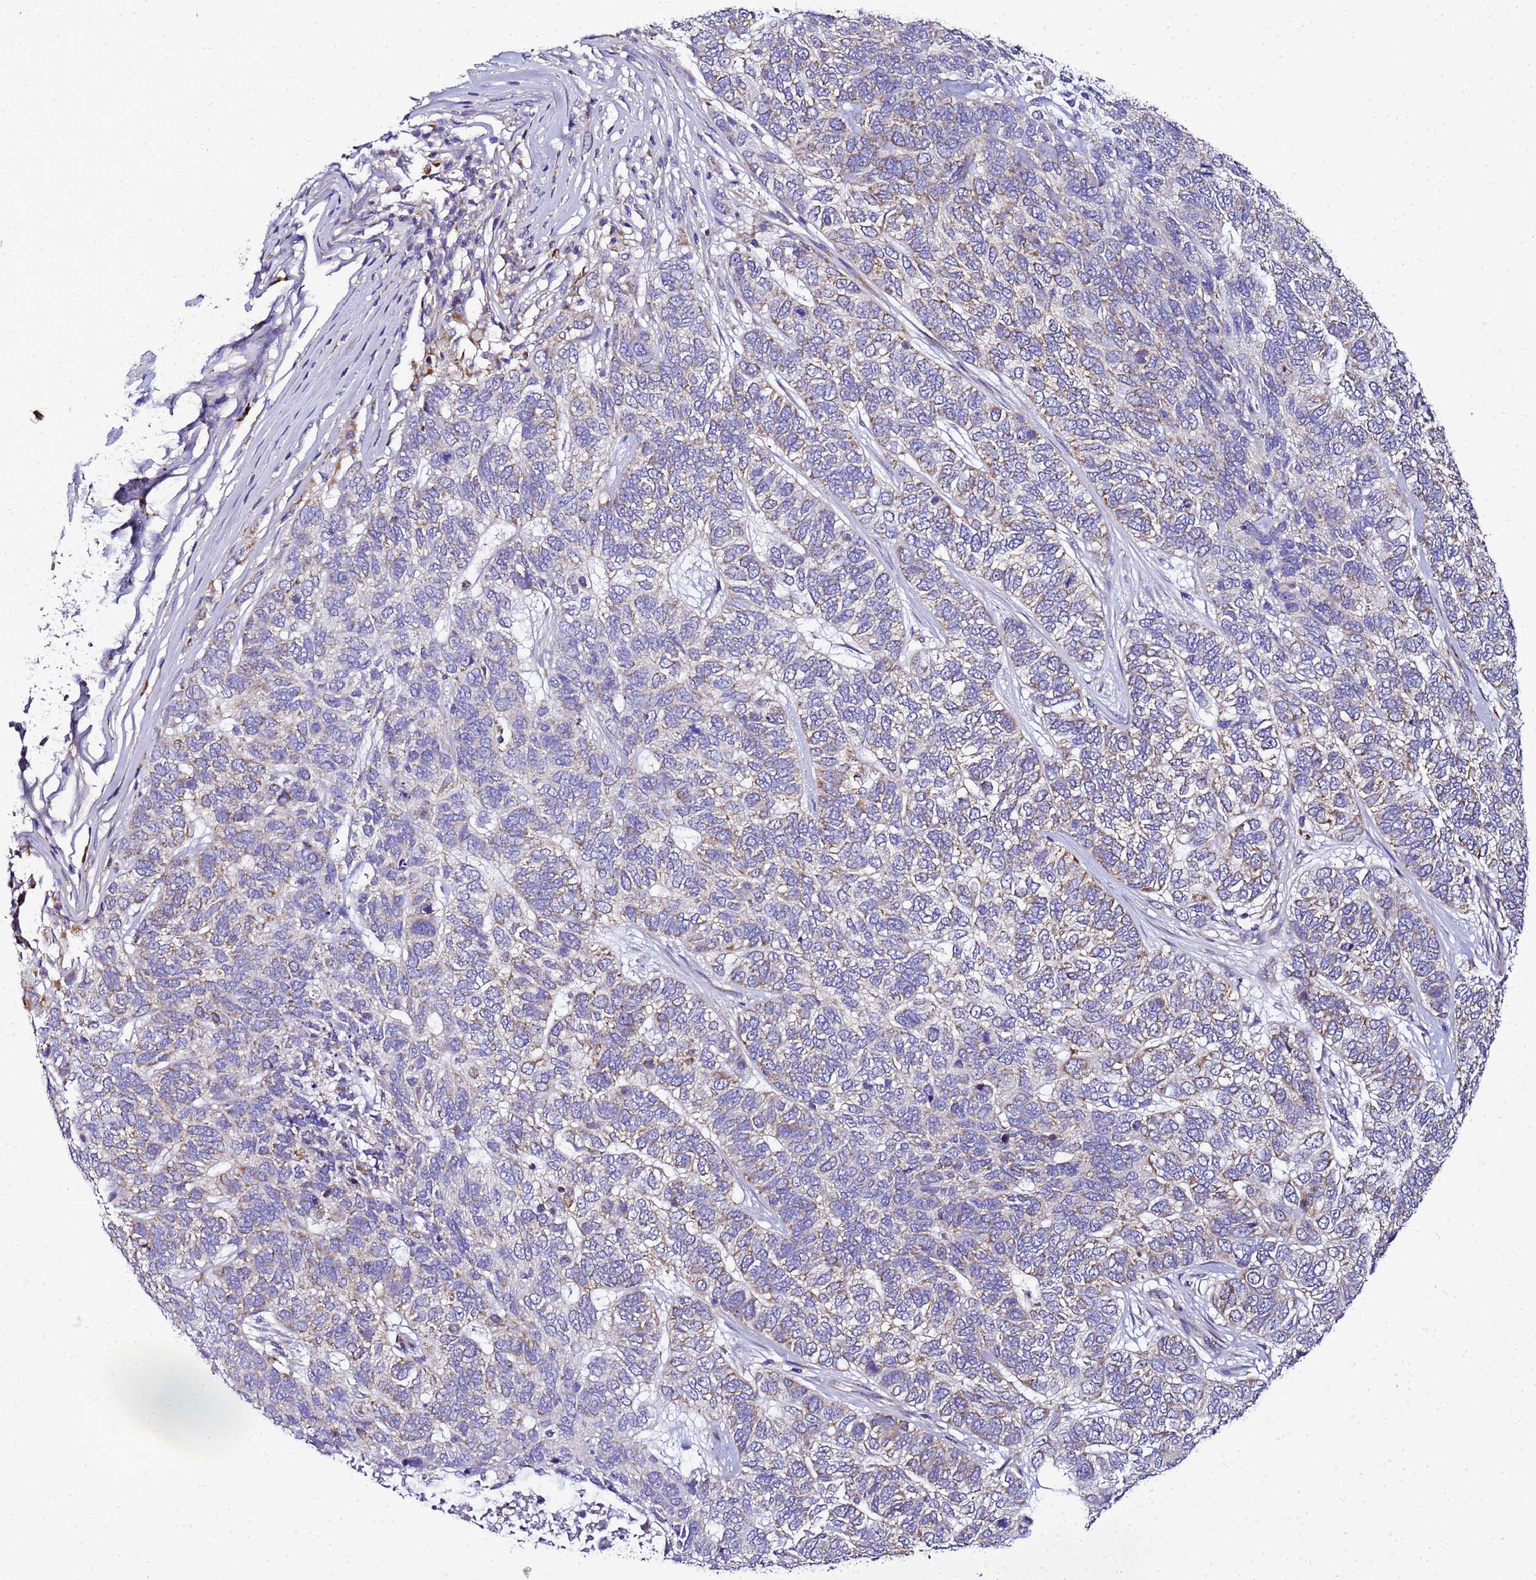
{"staining": {"intensity": "moderate", "quantity": "<25%", "location": "cytoplasmic/membranous"}, "tissue": "skin cancer", "cell_type": "Tumor cells", "image_type": "cancer", "snomed": [{"axis": "morphology", "description": "Basal cell carcinoma"}, {"axis": "topography", "description": "Skin"}], "caption": "Protein staining reveals moderate cytoplasmic/membranous expression in about <25% of tumor cells in basal cell carcinoma (skin). The staining was performed using DAB to visualize the protein expression in brown, while the nuclei were stained in blue with hematoxylin (Magnification: 20x).", "gene": "HIGD2A", "patient": {"sex": "female", "age": 65}}